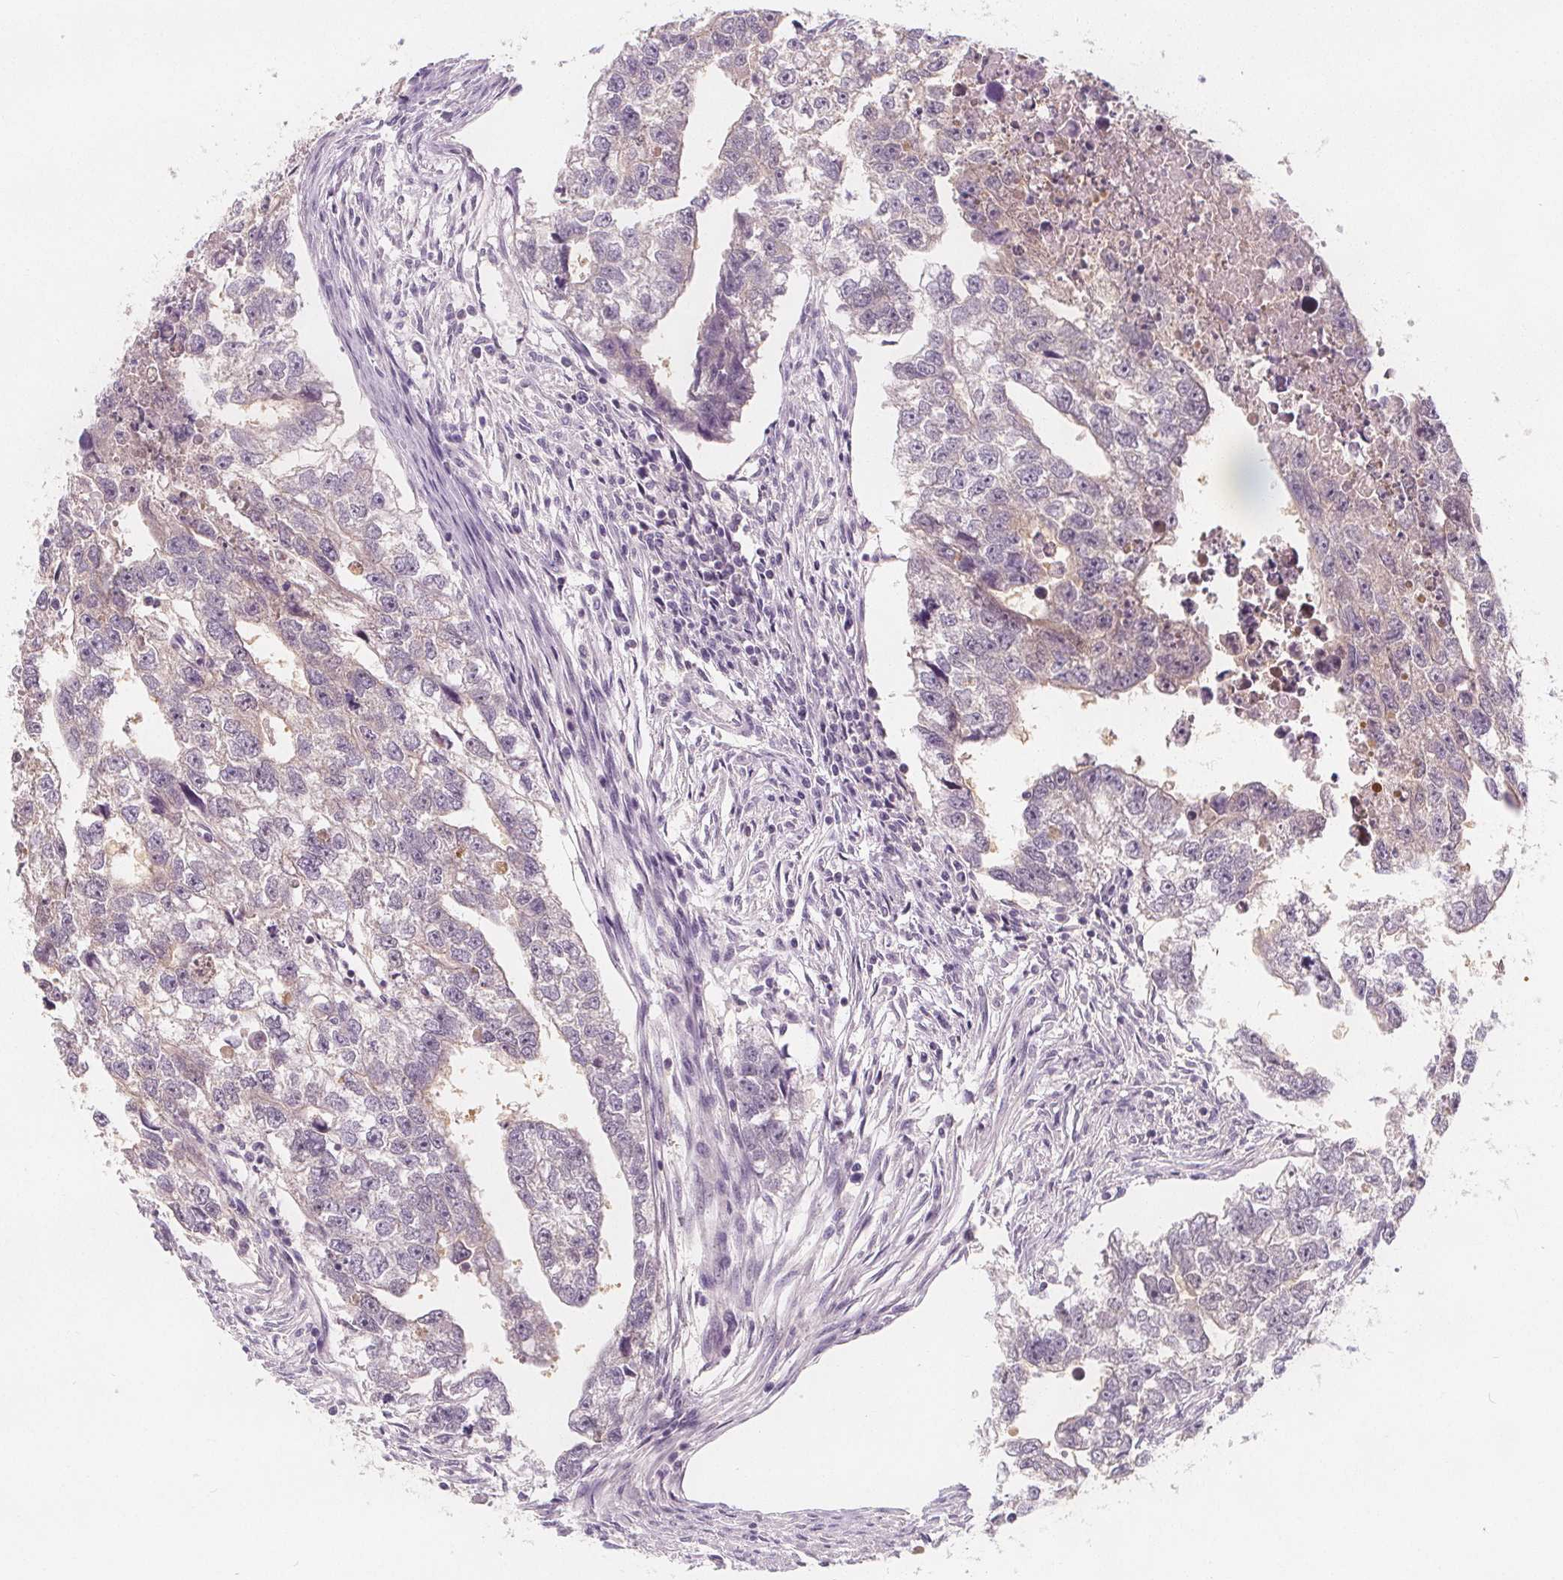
{"staining": {"intensity": "negative", "quantity": "none", "location": "none"}, "tissue": "testis cancer", "cell_type": "Tumor cells", "image_type": "cancer", "snomed": [{"axis": "morphology", "description": "Carcinoma, Embryonal, NOS"}, {"axis": "morphology", "description": "Teratoma, malignant, NOS"}, {"axis": "topography", "description": "Testis"}], "caption": "The micrograph reveals no significant positivity in tumor cells of teratoma (malignant) (testis). The staining is performed using DAB brown chromogen with nuclei counter-stained in using hematoxylin.", "gene": "UGP2", "patient": {"sex": "male", "age": 44}}